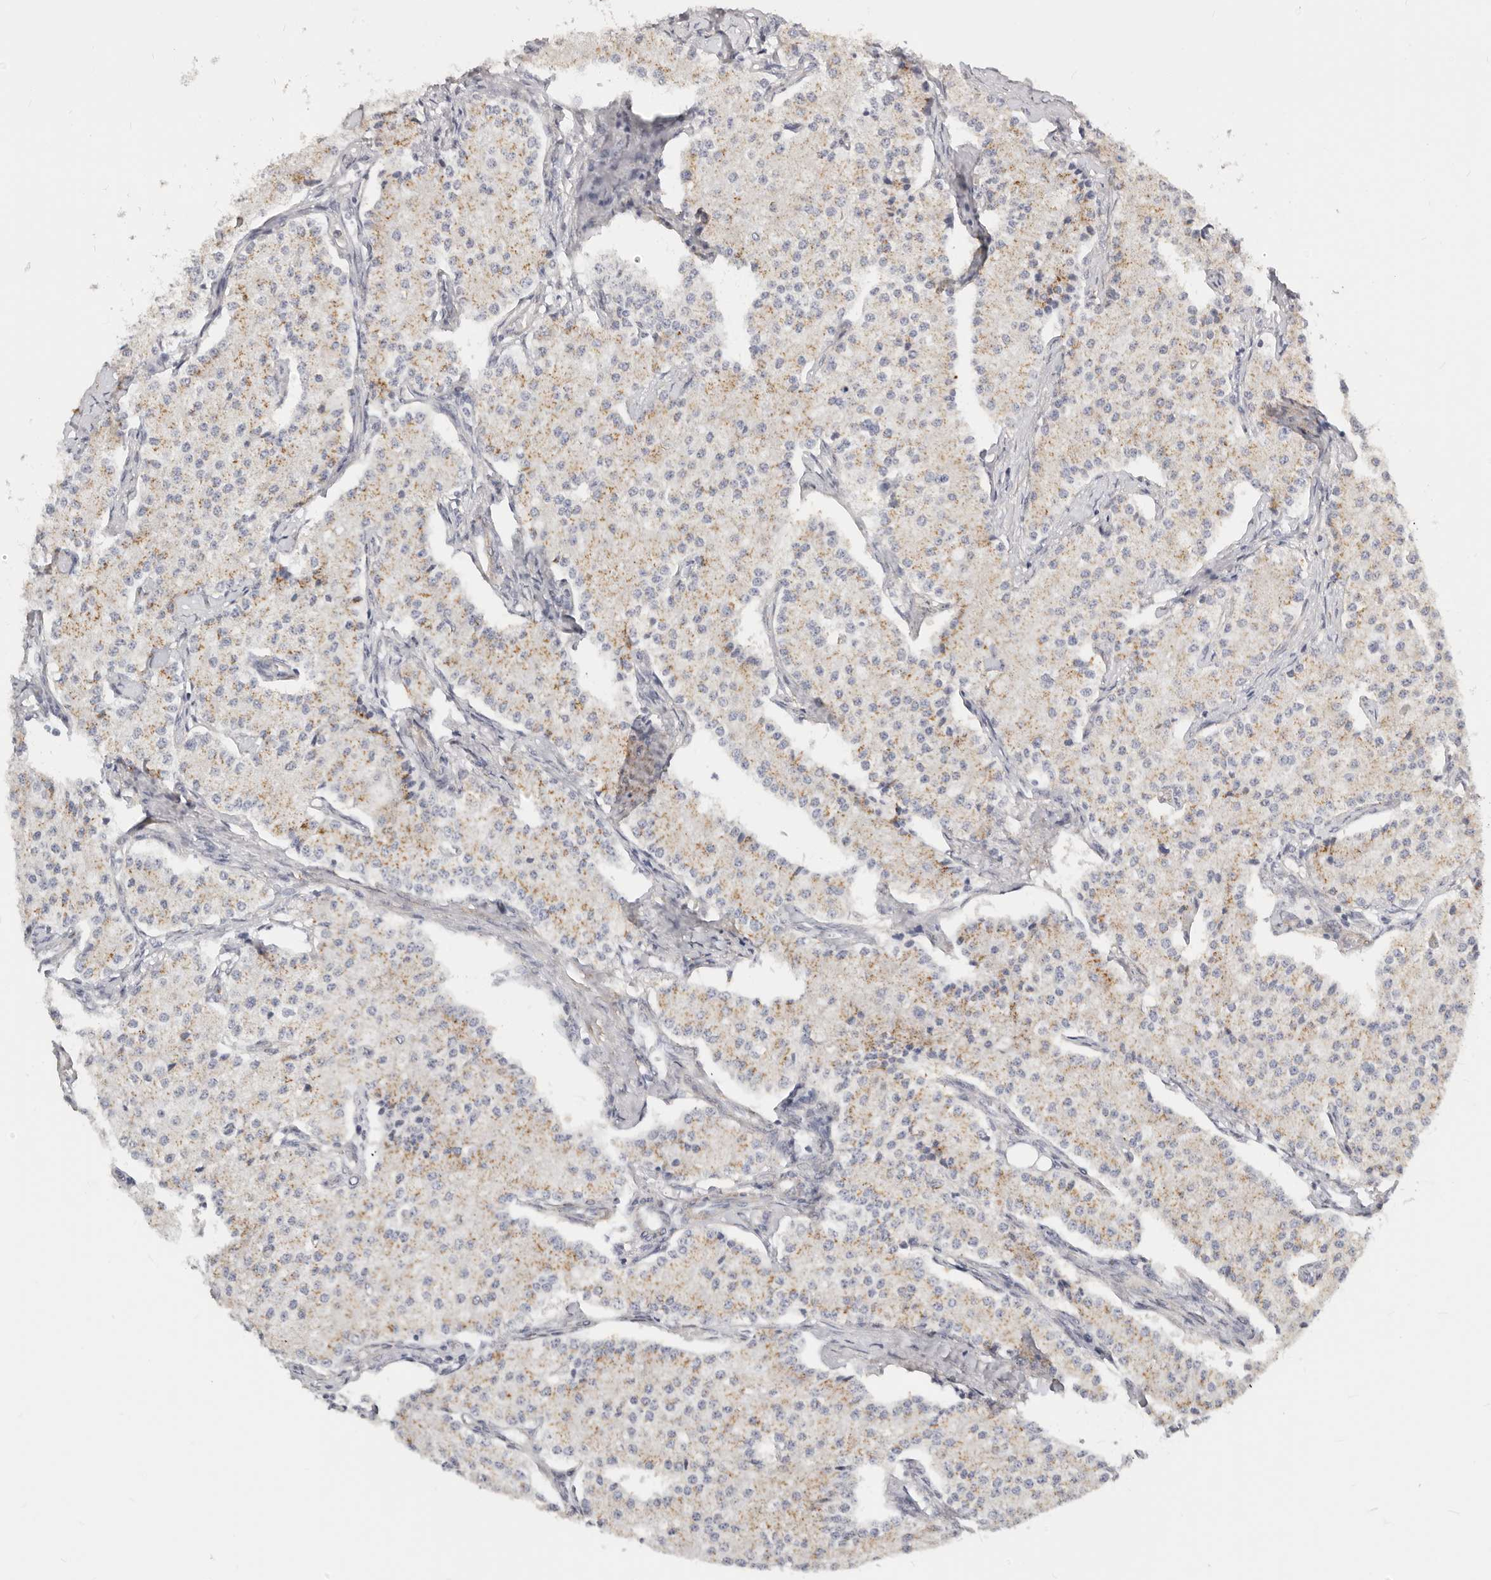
{"staining": {"intensity": "weak", "quantity": "25%-75%", "location": "cytoplasmic/membranous"}, "tissue": "carcinoid", "cell_type": "Tumor cells", "image_type": "cancer", "snomed": [{"axis": "morphology", "description": "Carcinoid, malignant, NOS"}, {"axis": "topography", "description": "Colon"}], "caption": "Malignant carcinoid stained with DAB immunohistochemistry reveals low levels of weak cytoplasmic/membranous positivity in approximately 25%-75% of tumor cells.", "gene": "RABAC1", "patient": {"sex": "female", "age": 52}}